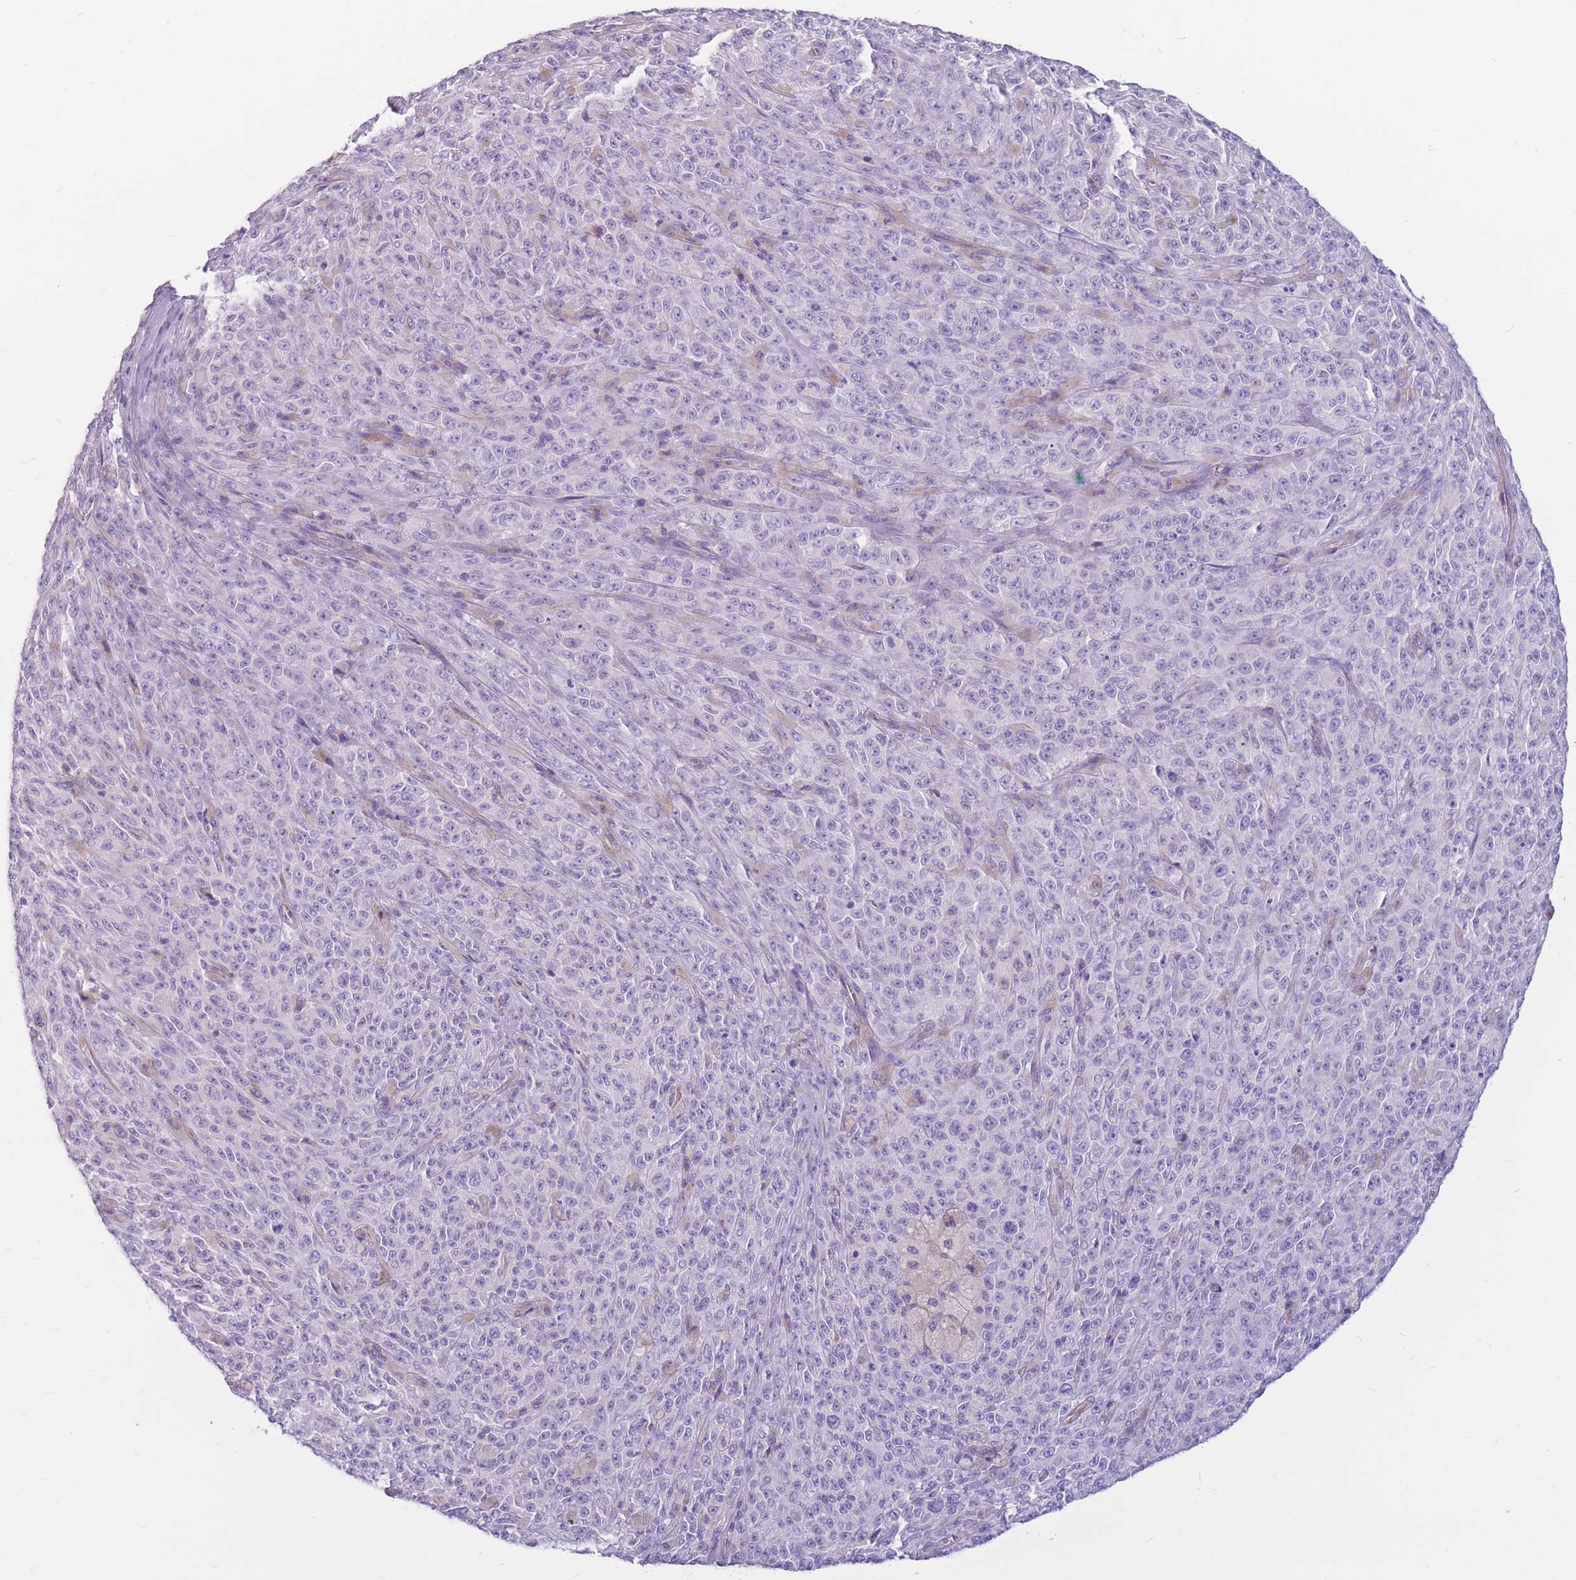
{"staining": {"intensity": "negative", "quantity": "none", "location": "none"}, "tissue": "melanoma", "cell_type": "Tumor cells", "image_type": "cancer", "snomed": [{"axis": "morphology", "description": "Malignant melanoma, NOS"}, {"axis": "topography", "description": "Skin"}], "caption": "Human malignant melanoma stained for a protein using IHC shows no expression in tumor cells.", "gene": "ADD2", "patient": {"sex": "female", "age": 82}}